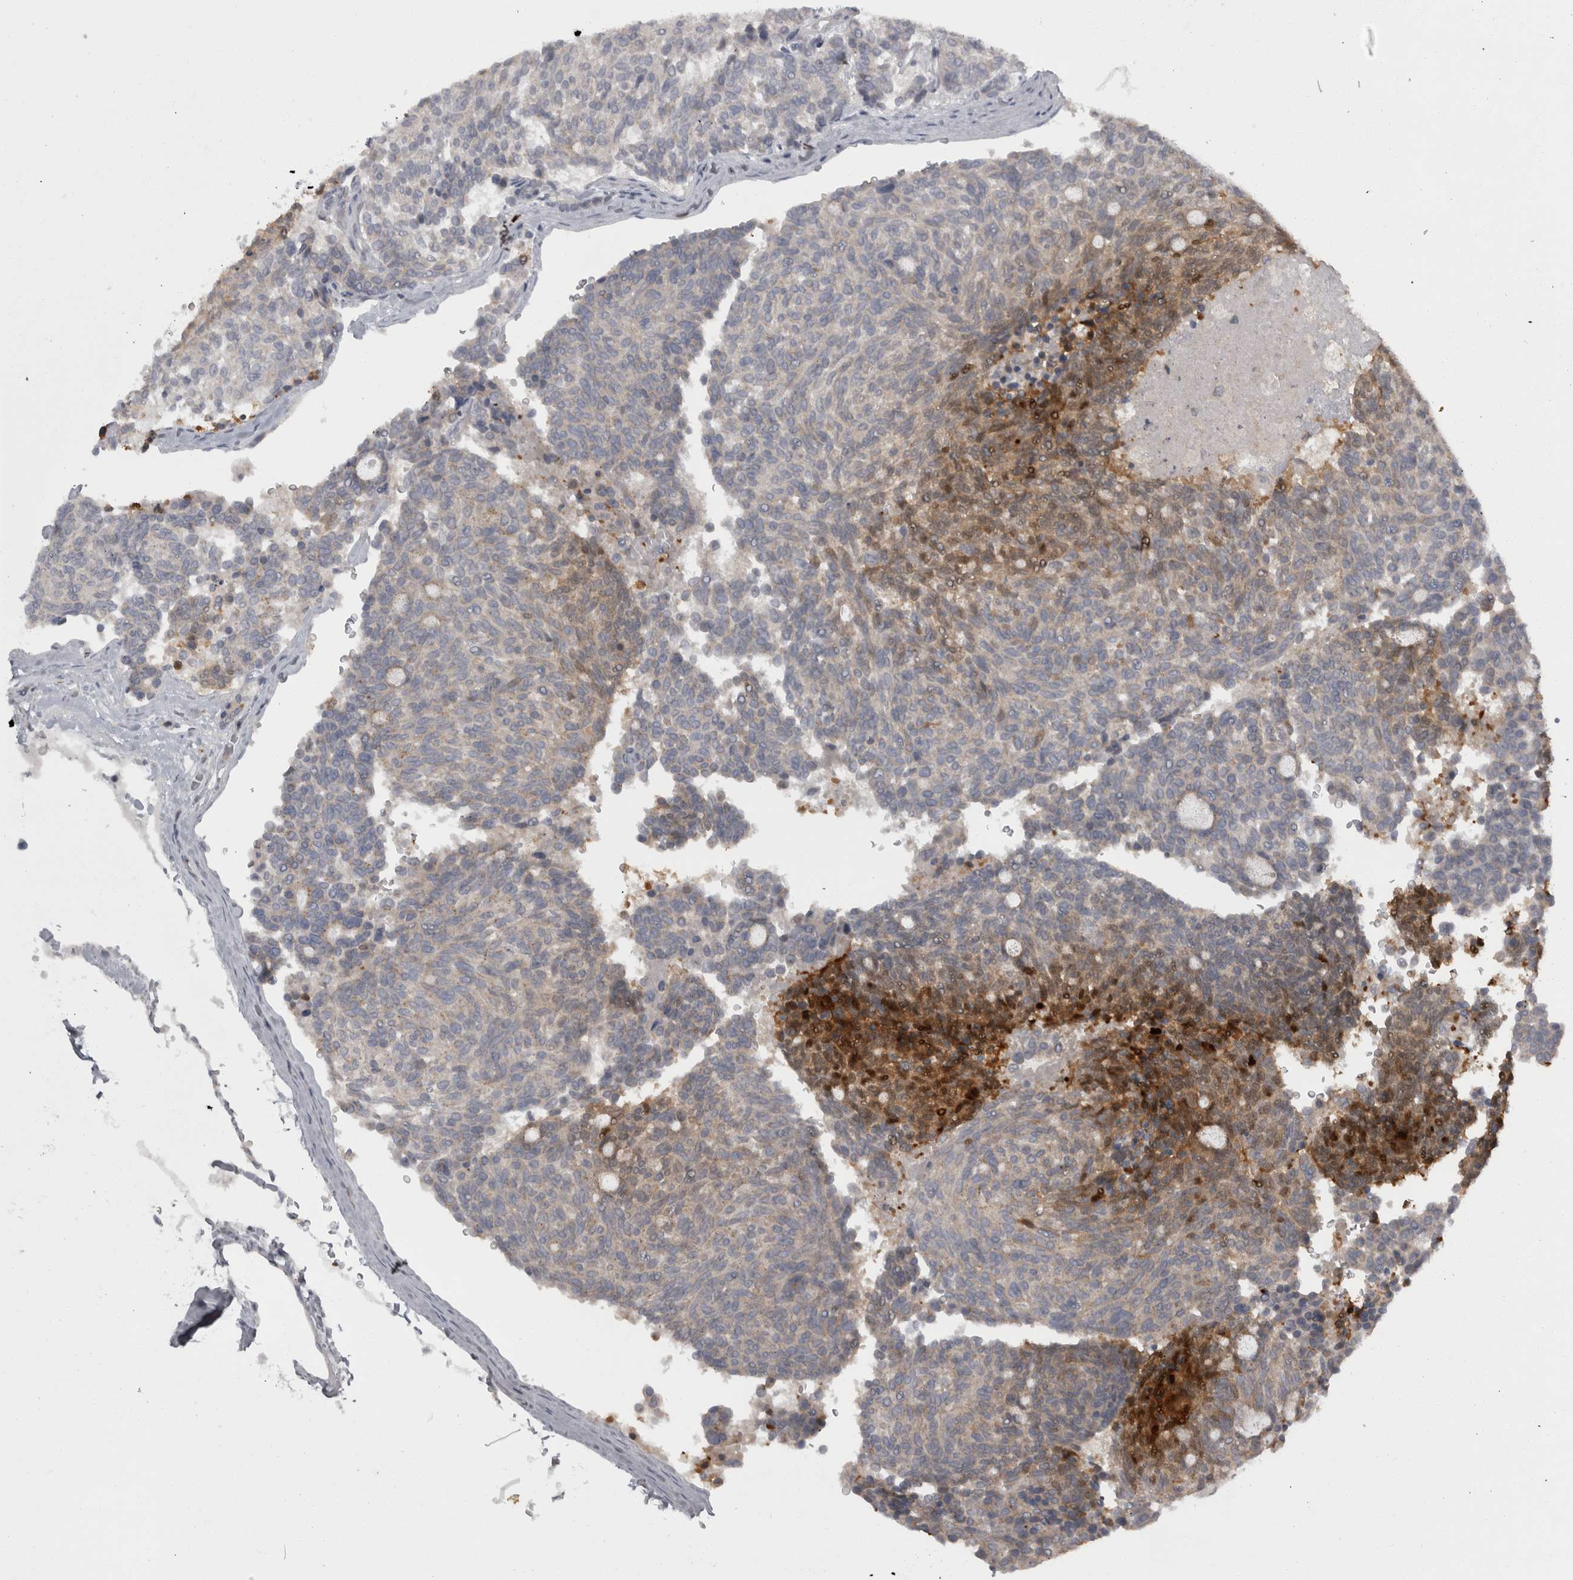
{"staining": {"intensity": "weak", "quantity": "25%-75%", "location": "cytoplasmic/membranous"}, "tissue": "carcinoid", "cell_type": "Tumor cells", "image_type": "cancer", "snomed": [{"axis": "morphology", "description": "Carcinoid, malignant, NOS"}, {"axis": "topography", "description": "Pancreas"}], "caption": "Protein staining shows weak cytoplasmic/membranous expression in approximately 25%-75% of tumor cells in carcinoid.", "gene": "SLCO5A1", "patient": {"sex": "female", "age": 54}}